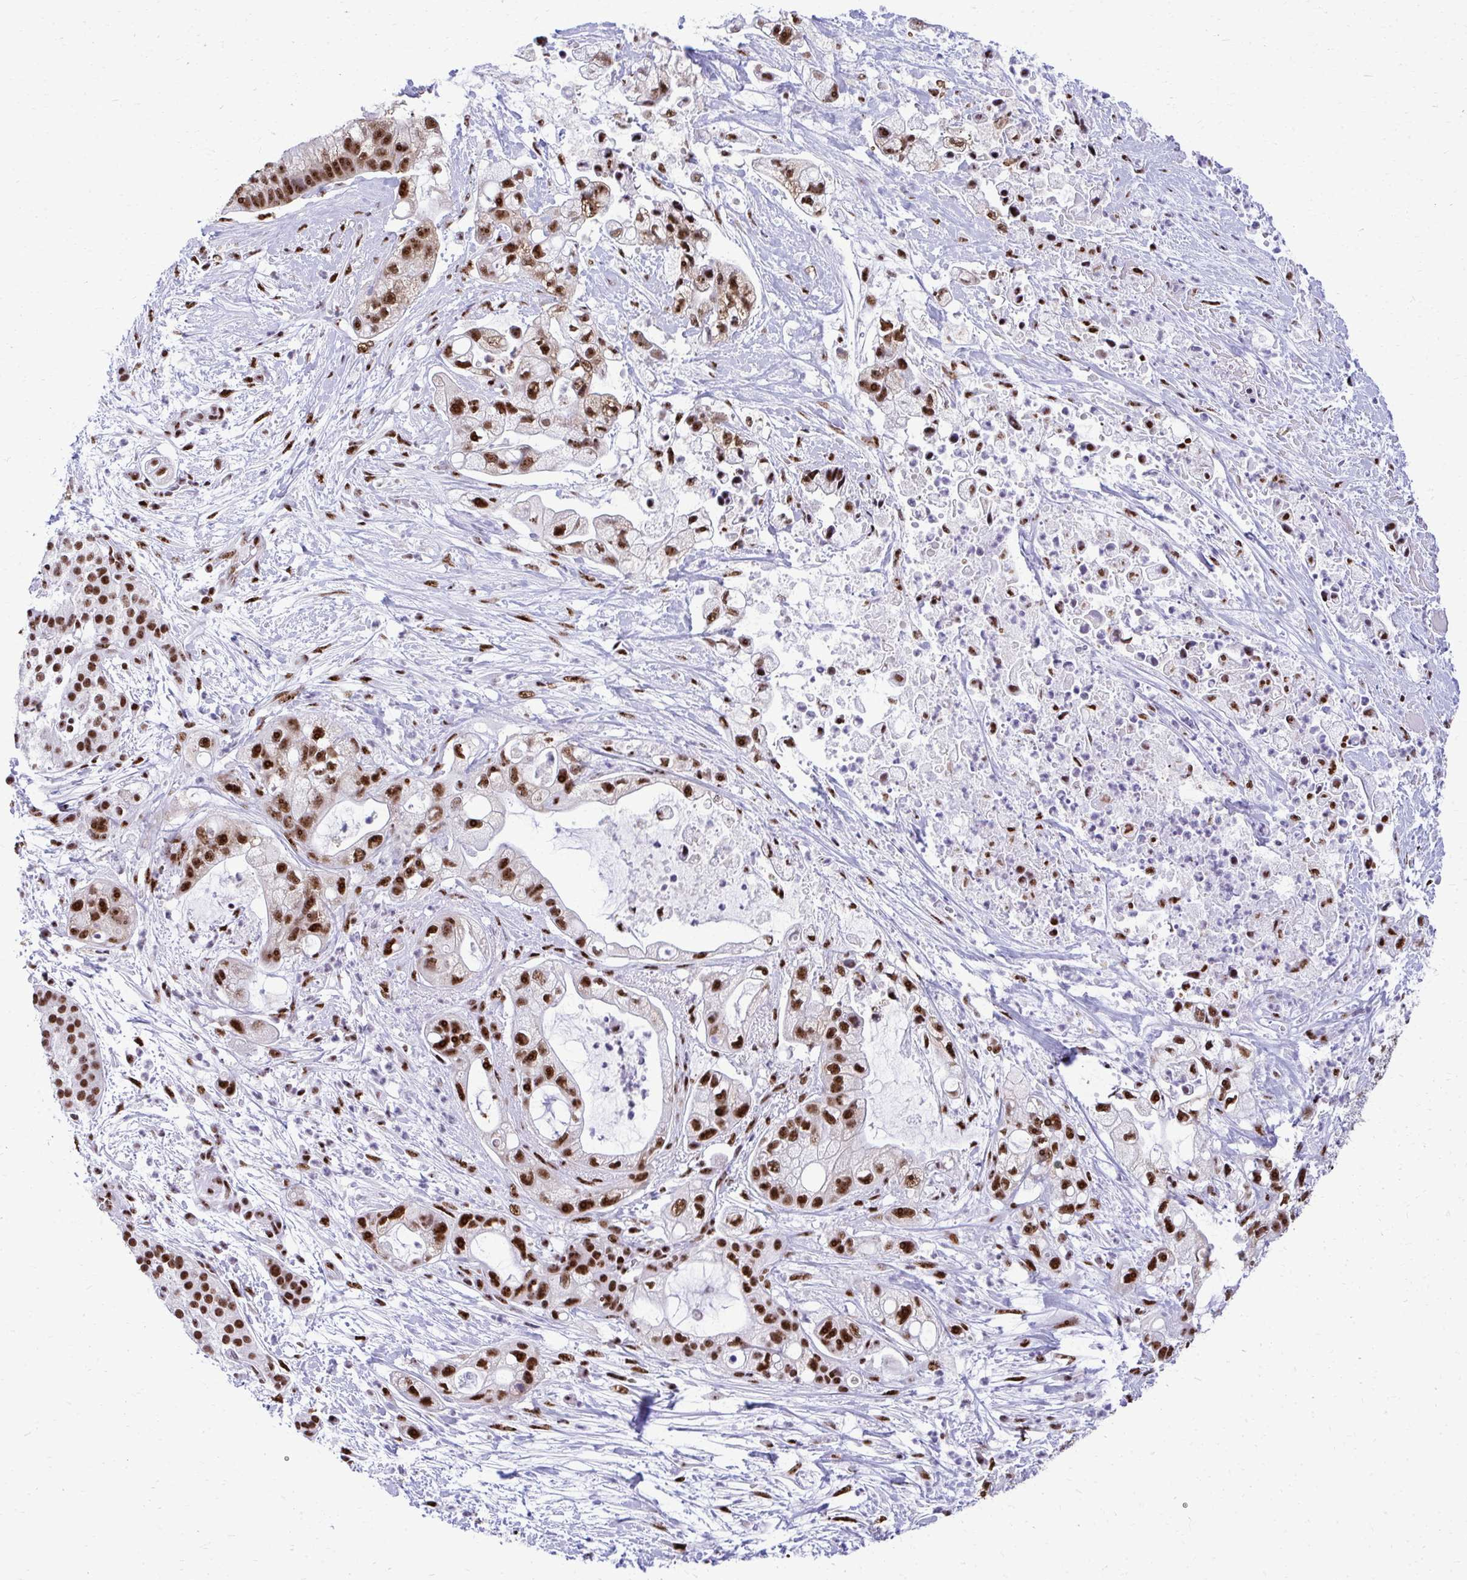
{"staining": {"intensity": "strong", "quantity": "25%-75%", "location": "nuclear"}, "tissue": "pancreatic cancer", "cell_type": "Tumor cells", "image_type": "cancer", "snomed": [{"axis": "morphology", "description": "Adenocarcinoma, NOS"}, {"axis": "topography", "description": "Pancreas"}], "caption": "Immunohistochemistry (IHC) photomicrograph of human adenocarcinoma (pancreatic) stained for a protein (brown), which demonstrates high levels of strong nuclear positivity in about 25%-75% of tumor cells.", "gene": "PELP1", "patient": {"sex": "female", "age": 69}}